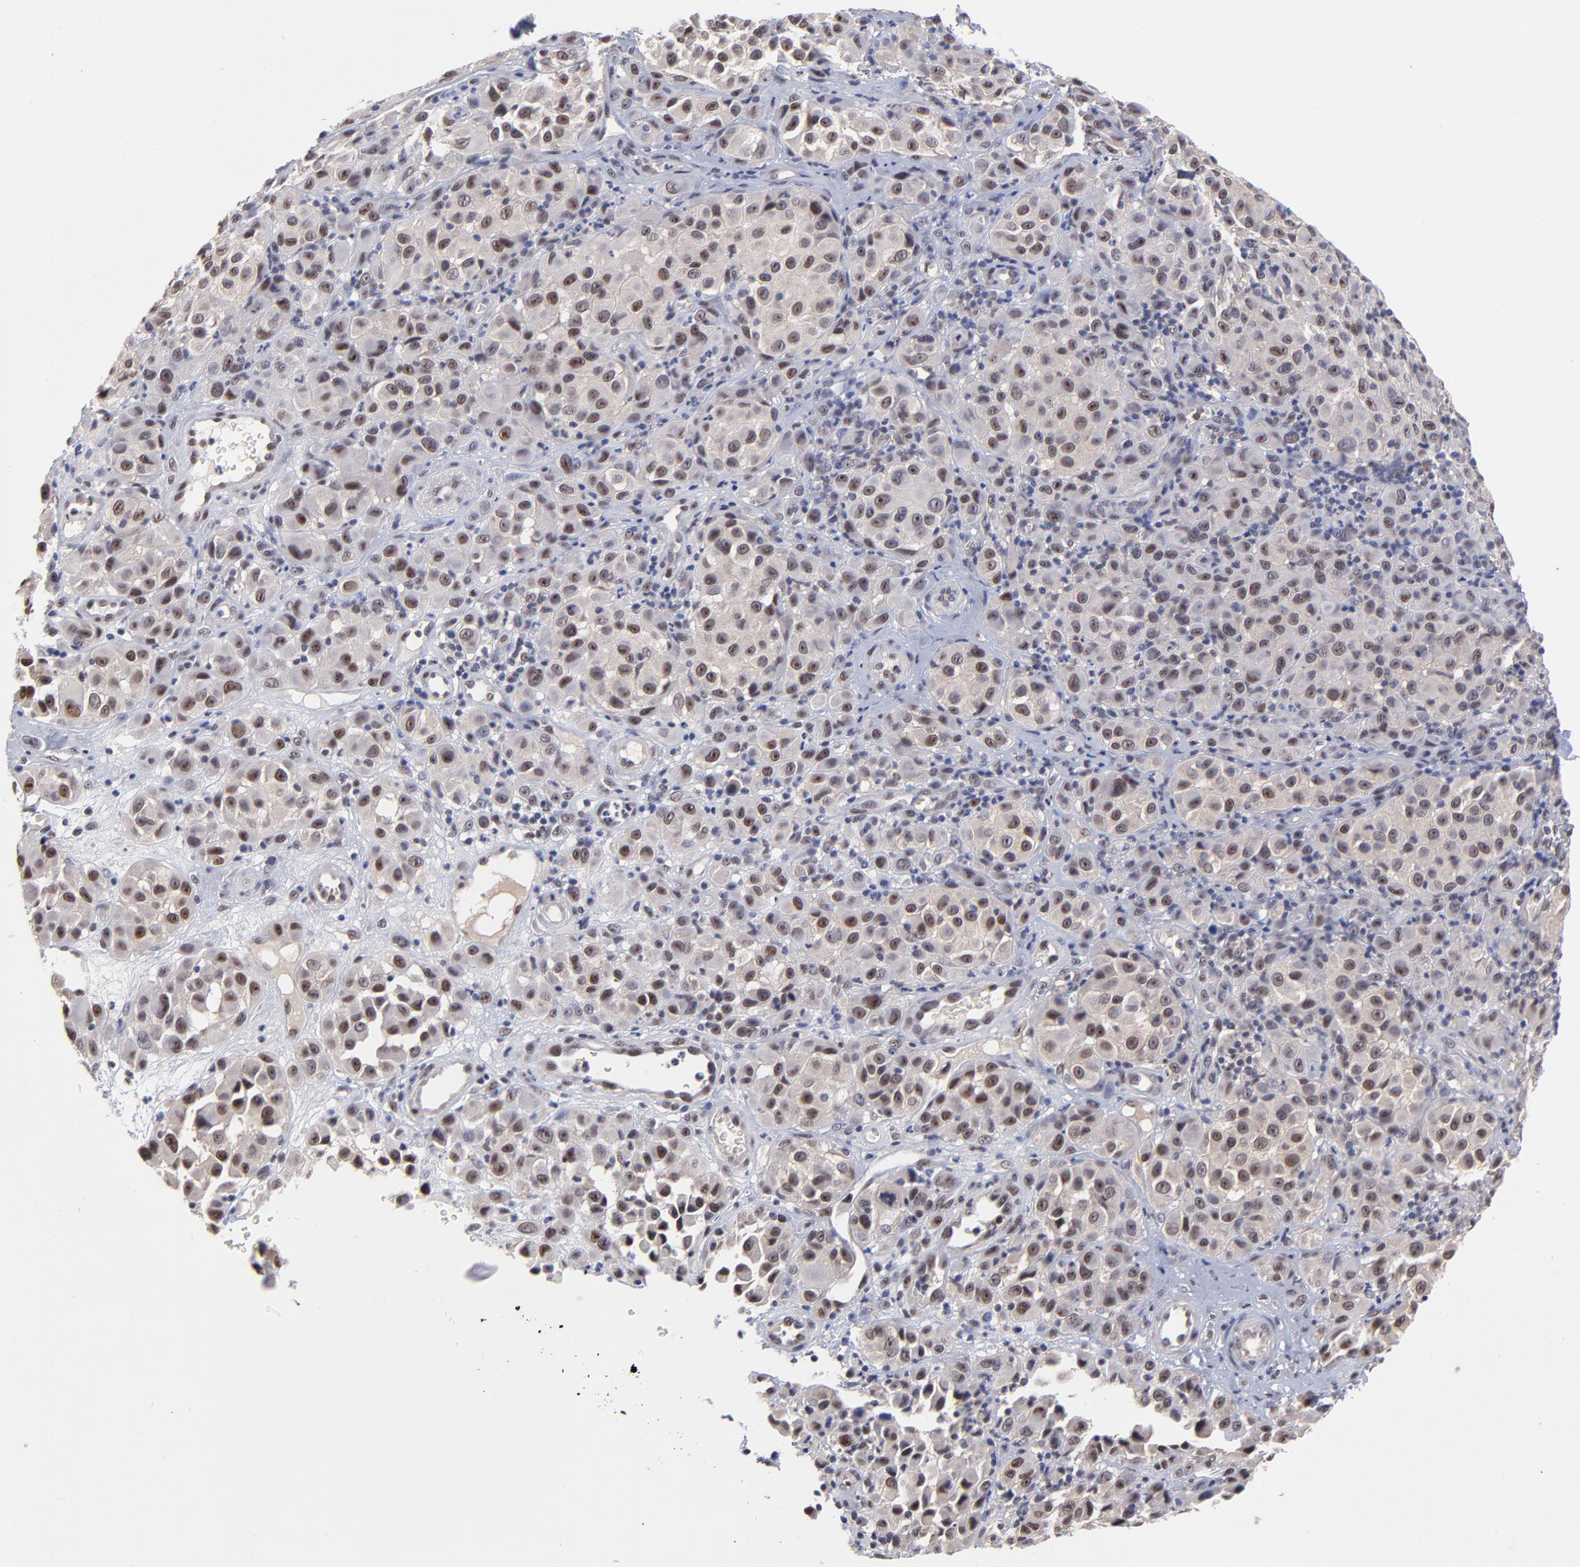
{"staining": {"intensity": "weak", "quantity": ">75%", "location": "cytoplasmic/membranous,nuclear"}, "tissue": "melanoma", "cell_type": "Tumor cells", "image_type": "cancer", "snomed": [{"axis": "morphology", "description": "Malignant melanoma, NOS"}, {"axis": "topography", "description": "Skin"}], "caption": "There is low levels of weak cytoplasmic/membranous and nuclear positivity in tumor cells of malignant melanoma, as demonstrated by immunohistochemical staining (brown color).", "gene": "UBE2E3", "patient": {"sex": "female", "age": 21}}